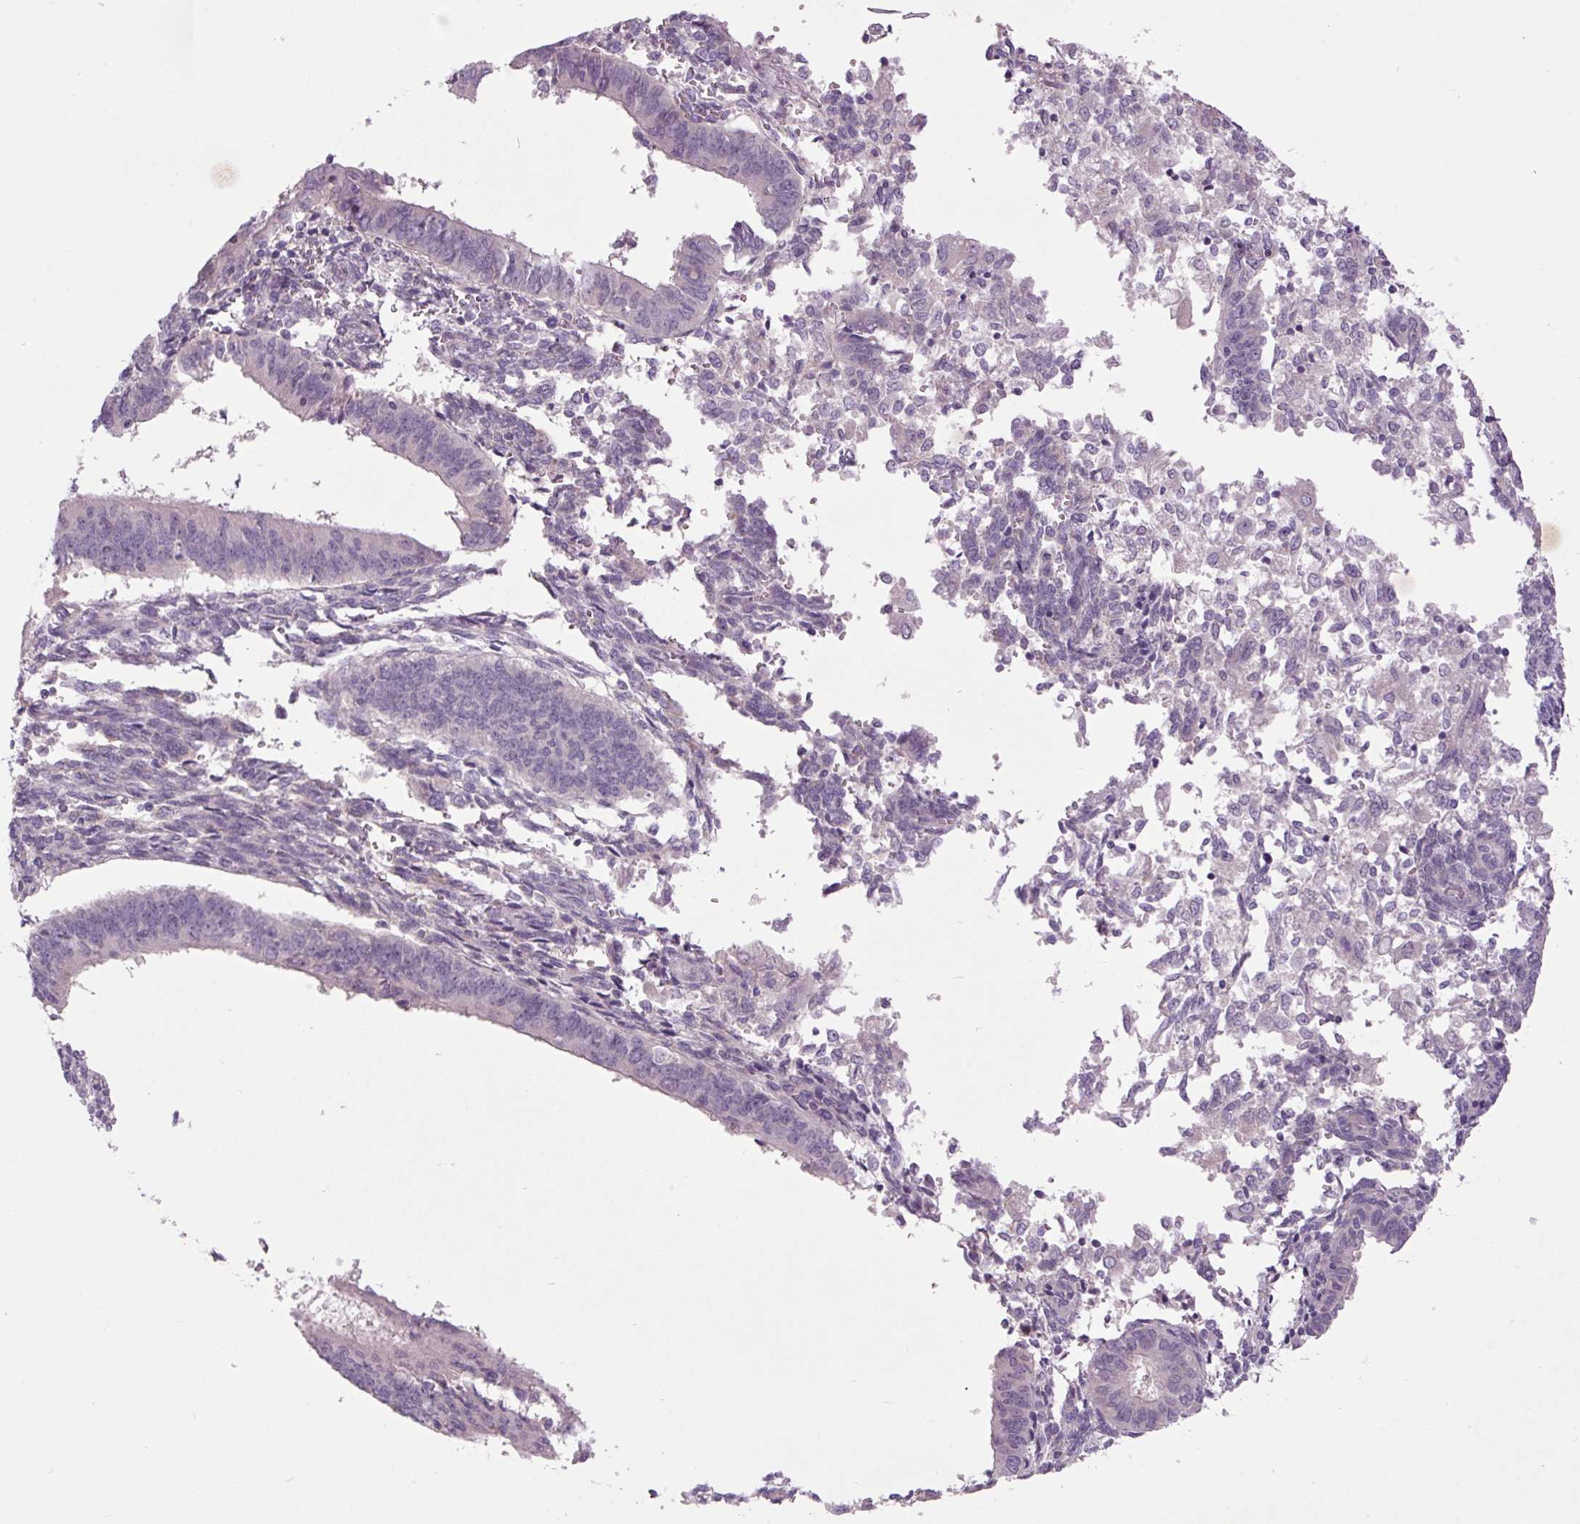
{"staining": {"intensity": "negative", "quantity": "none", "location": "none"}, "tissue": "endometrial cancer", "cell_type": "Tumor cells", "image_type": "cancer", "snomed": [{"axis": "morphology", "description": "Adenocarcinoma, NOS"}, {"axis": "topography", "description": "Endometrium"}], "caption": "IHC micrograph of human endometrial cancer (adenocarcinoma) stained for a protein (brown), which exhibits no expression in tumor cells.", "gene": "TMEM100", "patient": {"sex": "female", "age": 50}}